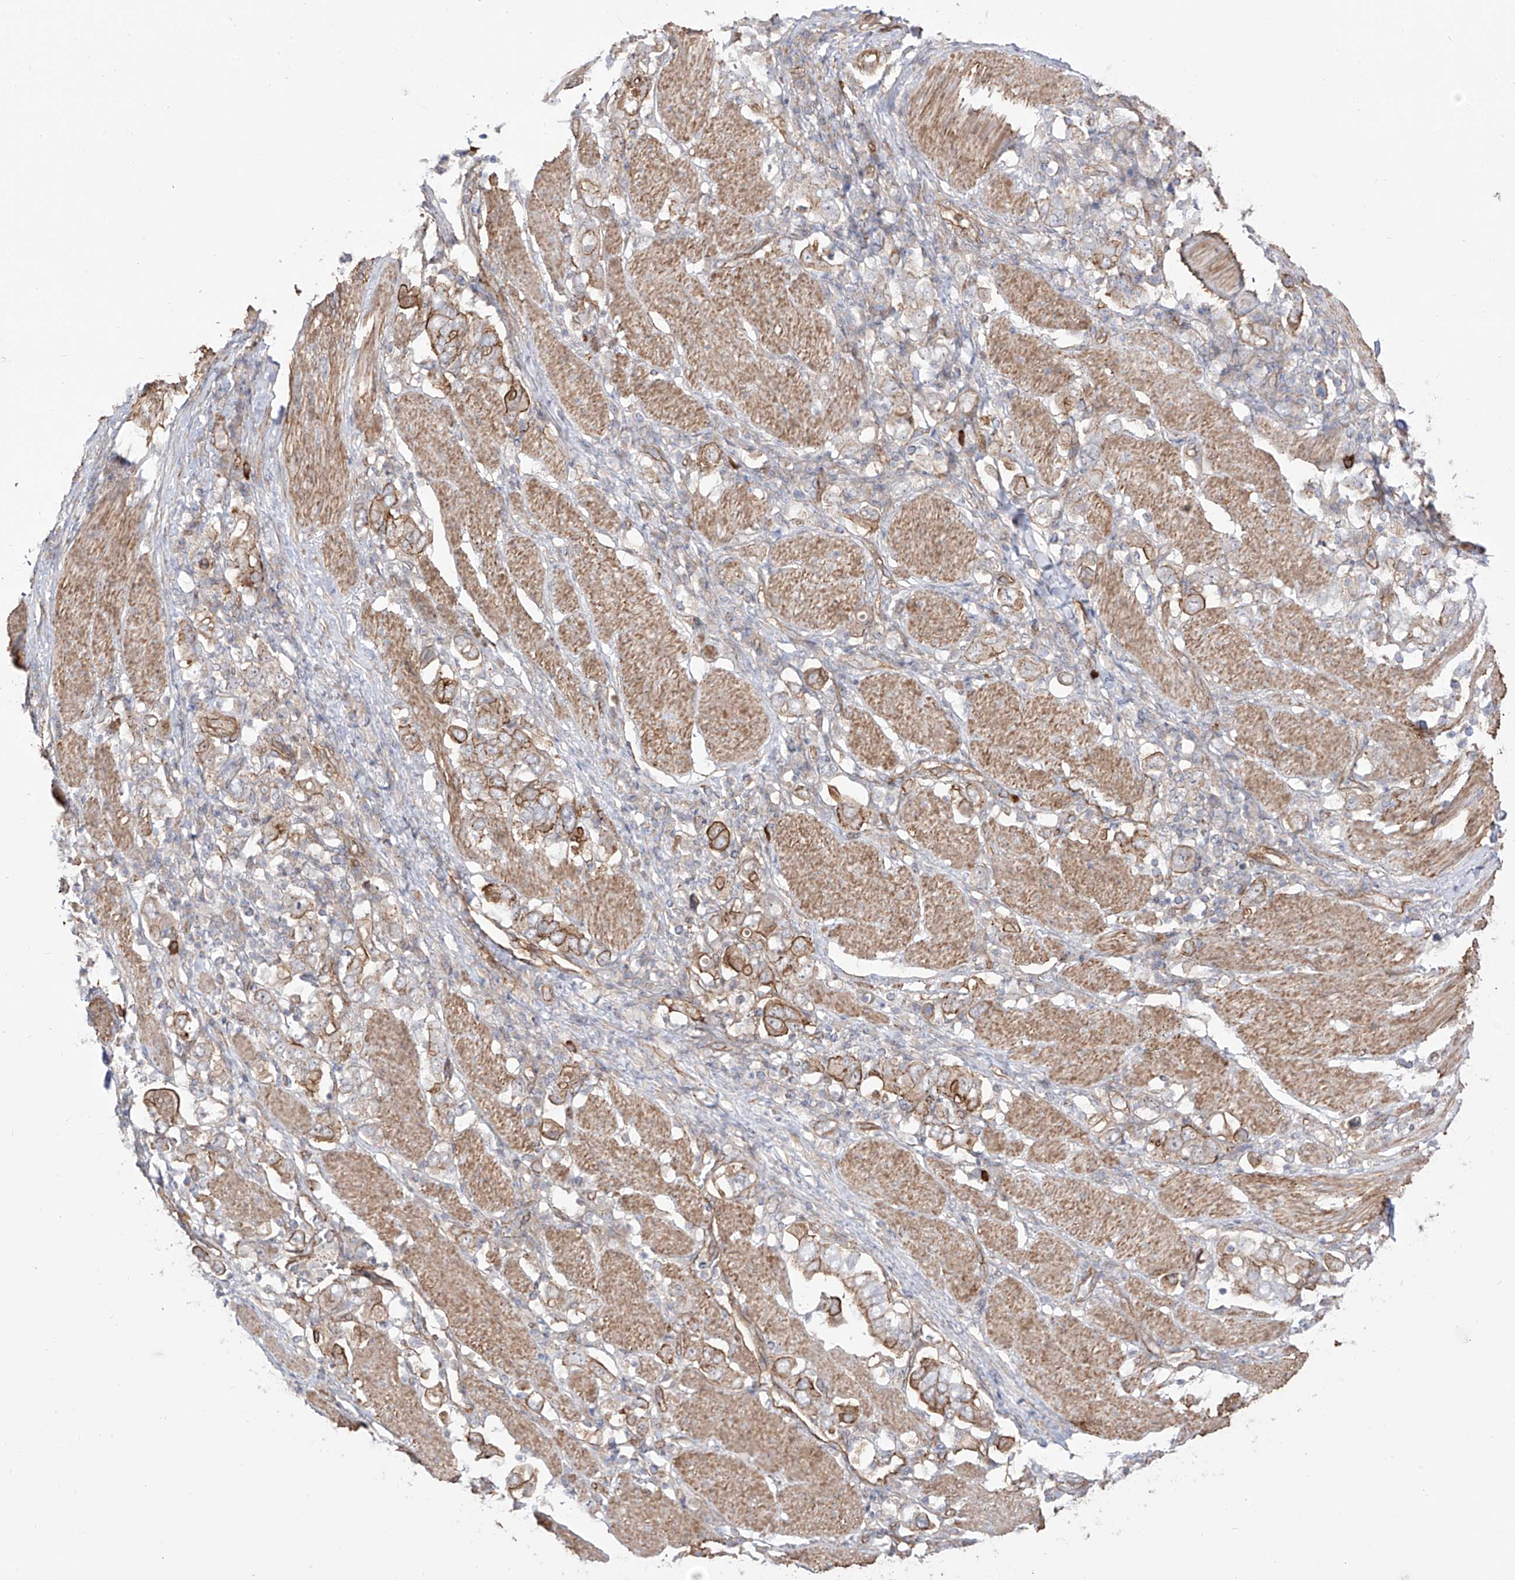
{"staining": {"intensity": "moderate", "quantity": "25%-75%", "location": "cytoplasmic/membranous"}, "tissue": "stomach cancer", "cell_type": "Tumor cells", "image_type": "cancer", "snomed": [{"axis": "morphology", "description": "Adenocarcinoma, NOS"}, {"axis": "topography", "description": "Stomach, upper"}], "caption": "Adenocarcinoma (stomach) tissue shows moderate cytoplasmic/membranous staining in about 25%-75% of tumor cells, visualized by immunohistochemistry.", "gene": "ZNF180", "patient": {"sex": "male", "age": 62}}